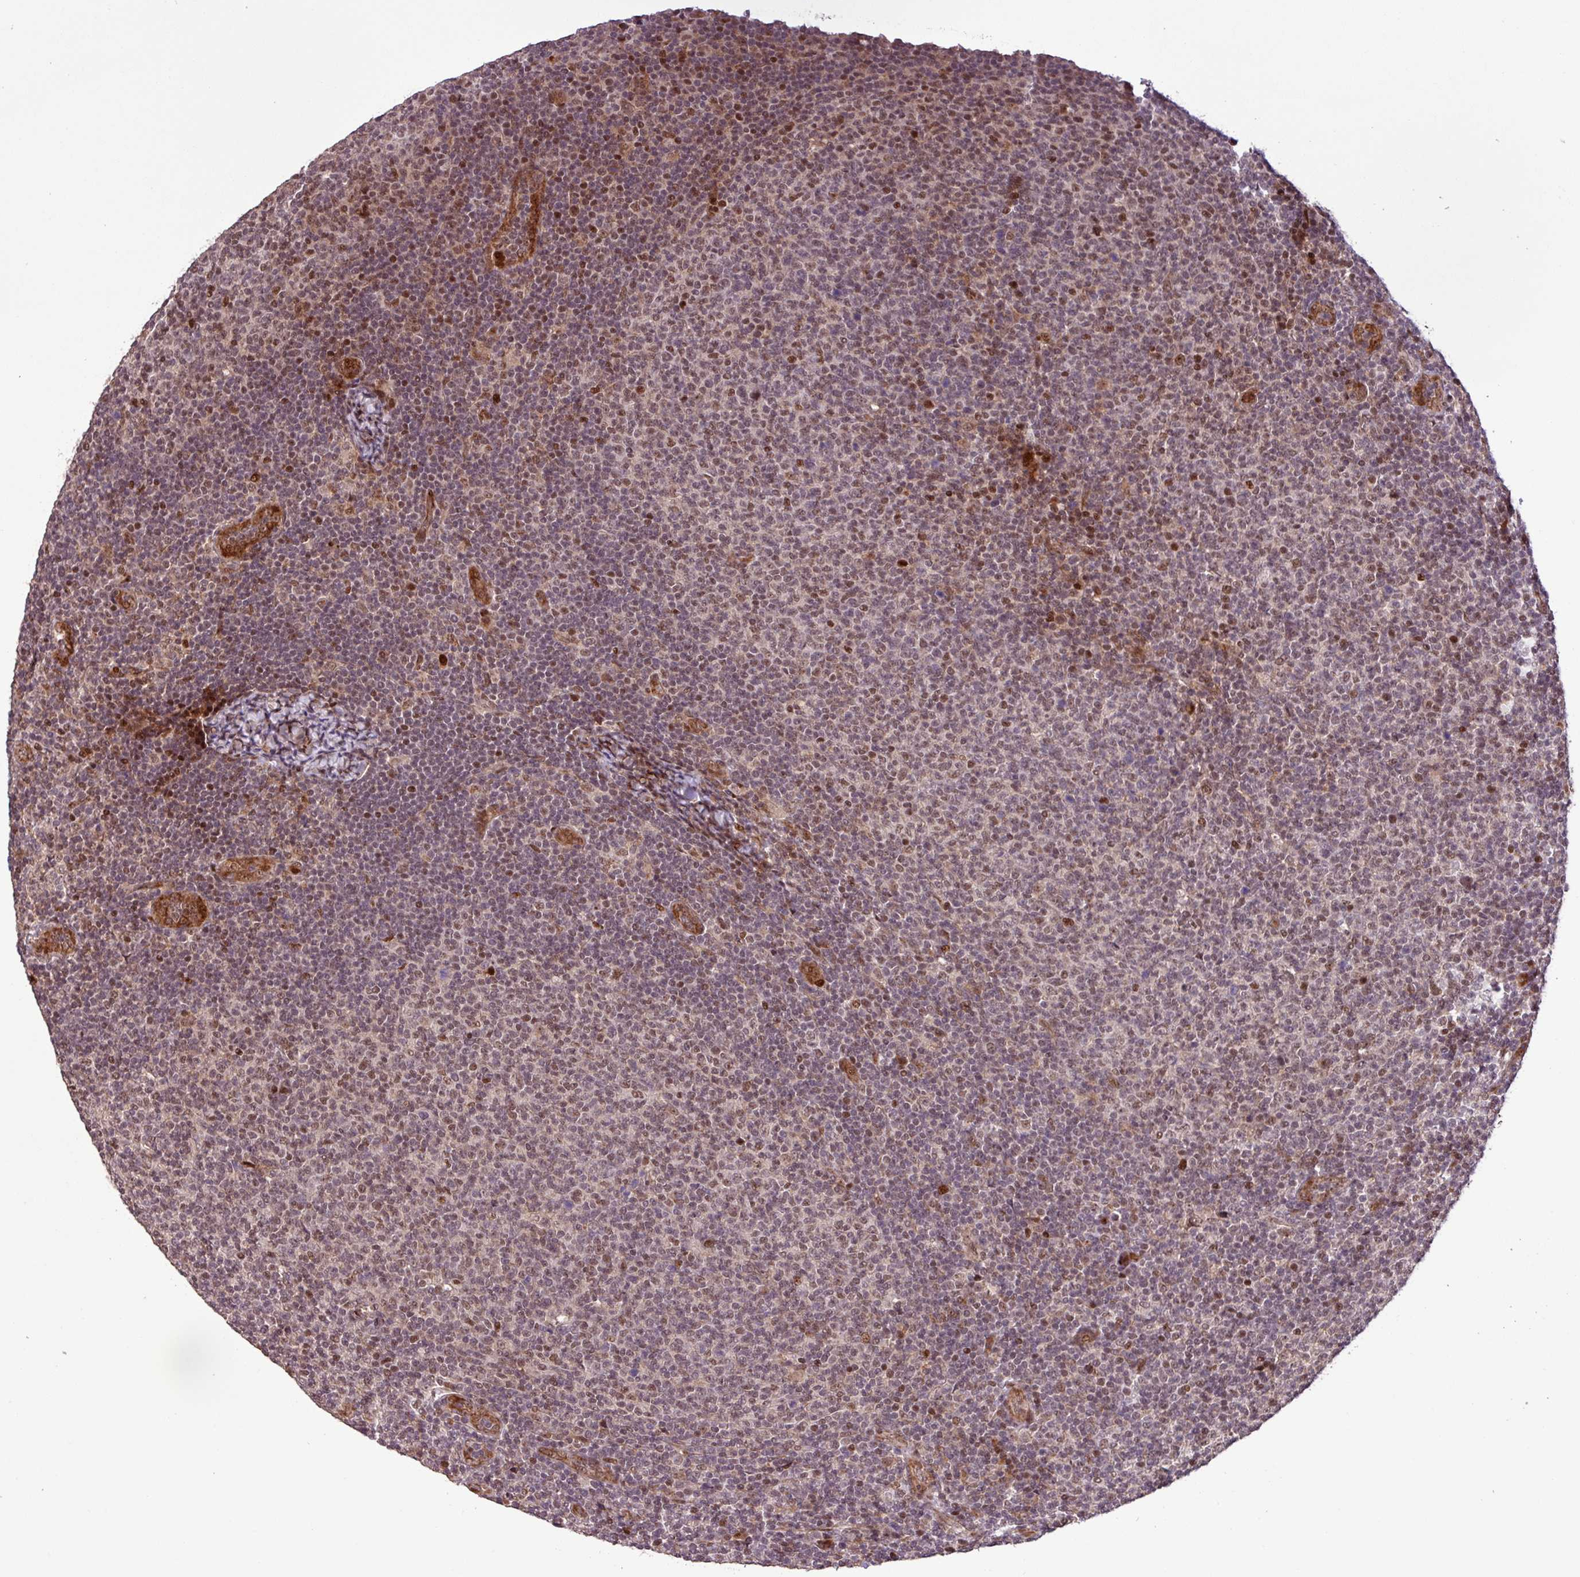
{"staining": {"intensity": "moderate", "quantity": "25%-75%", "location": "nuclear"}, "tissue": "lymphoma", "cell_type": "Tumor cells", "image_type": "cancer", "snomed": [{"axis": "morphology", "description": "Malignant lymphoma, non-Hodgkin's type, Low grade"}, {"axis": "topography", "description": "Lymph node"}], "caption": "The immunohistochemical stain labels moderate nuclear staining in tumor cells of malignant lymphoma, non-Hodgkin's type (low-grade) tissue.", "gene": "SLC22A24", "patient": {"sex": "male", "age": 66}}